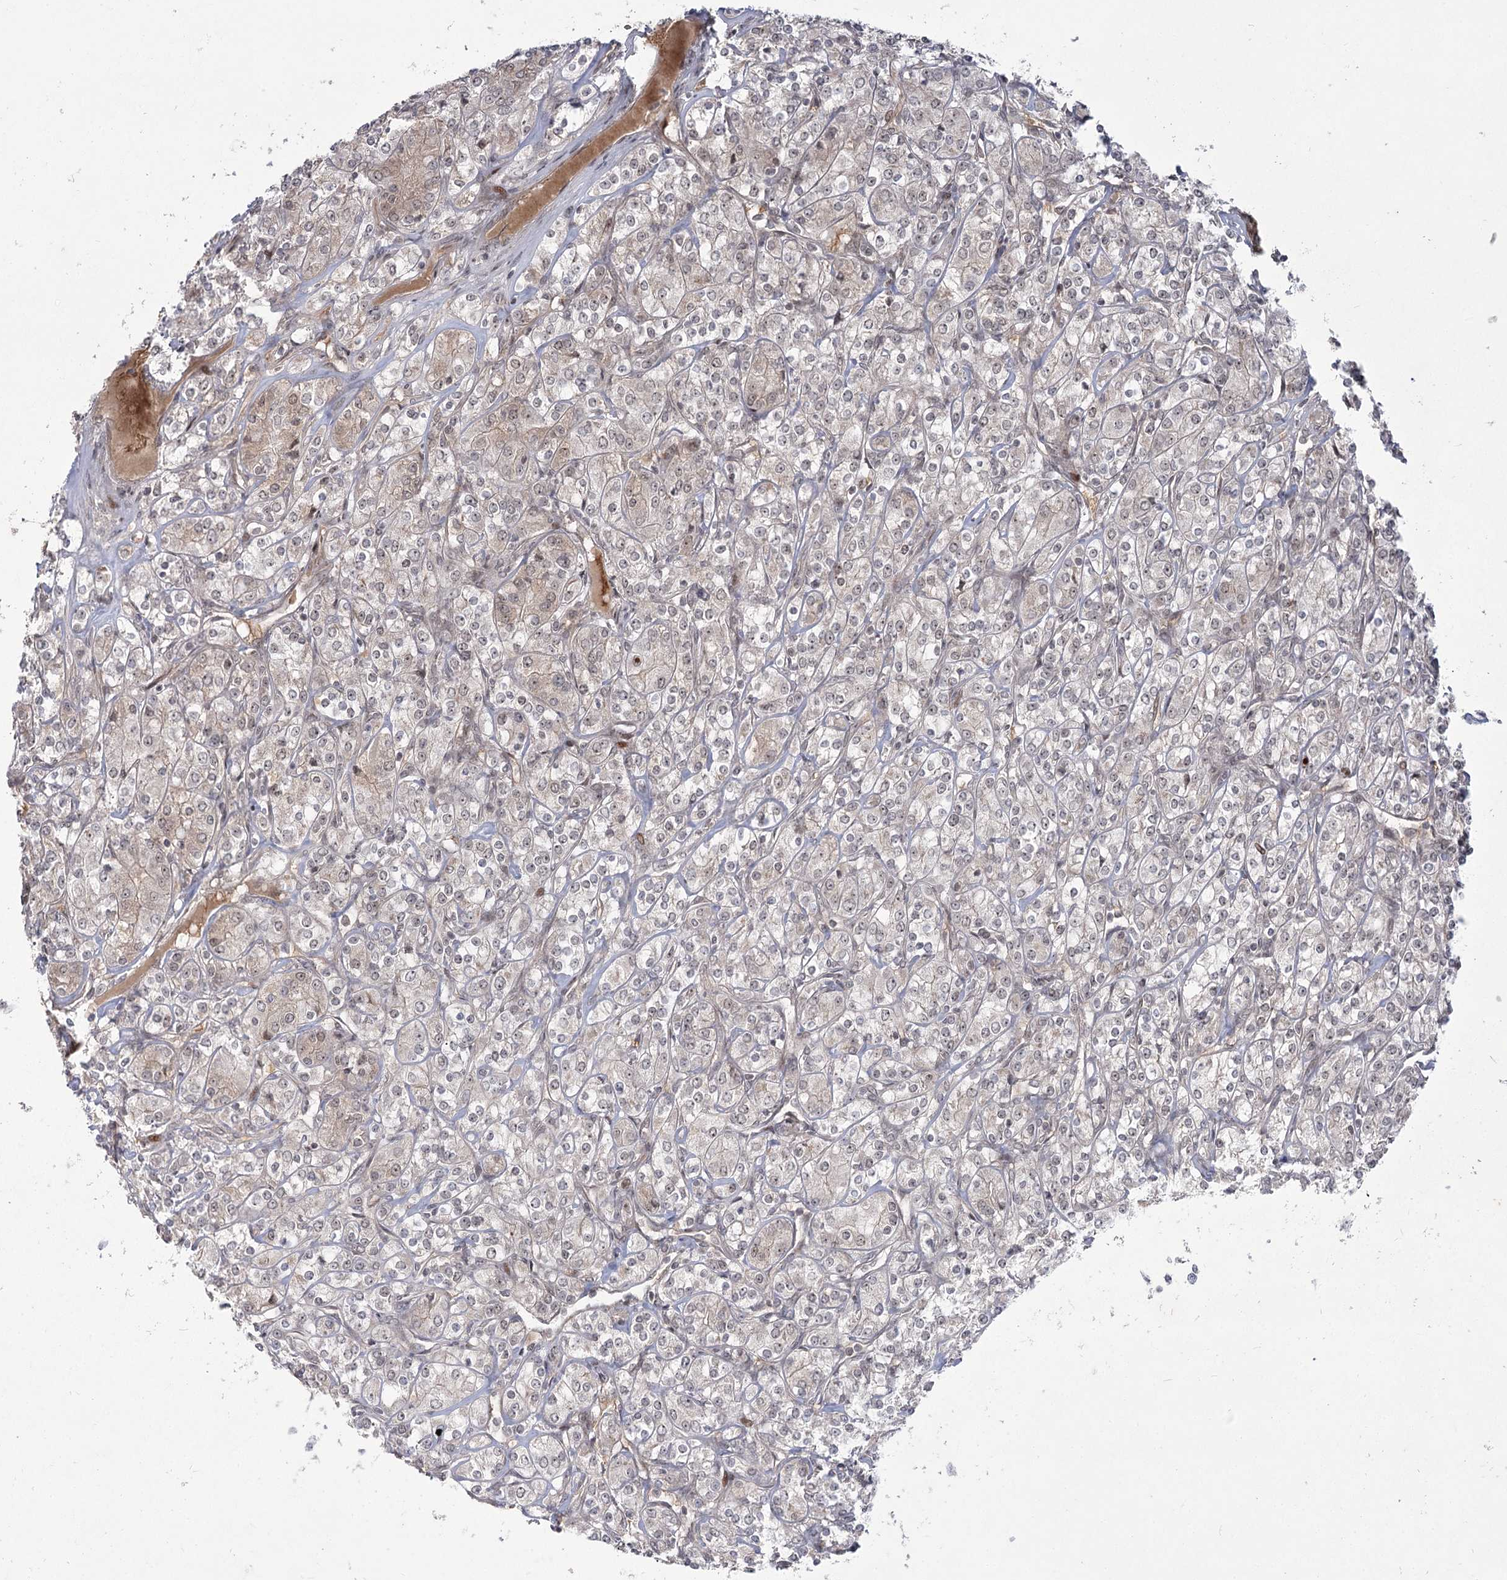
{"staining": {"intensity": "negative", "quantity": "none", "location": "none"}, "tissue": "renal cancer", "cell_type": "Tumor cells", "image_type": "cancer", "snomed": [{"axis": "morphology", "description": "Adenocarcinoma, NOS"}, {"axis": "topography", "description": "Kidney"}], "caption": "Immunohistochemical staining of human adenocarcinoma (renal) exhibits no significant staining in tumor cells. (Immunohistochemistry, brightfield microscopy, high magnification).", "gene": "HELQ", "patient": {"sex": "male", "age": 77}}